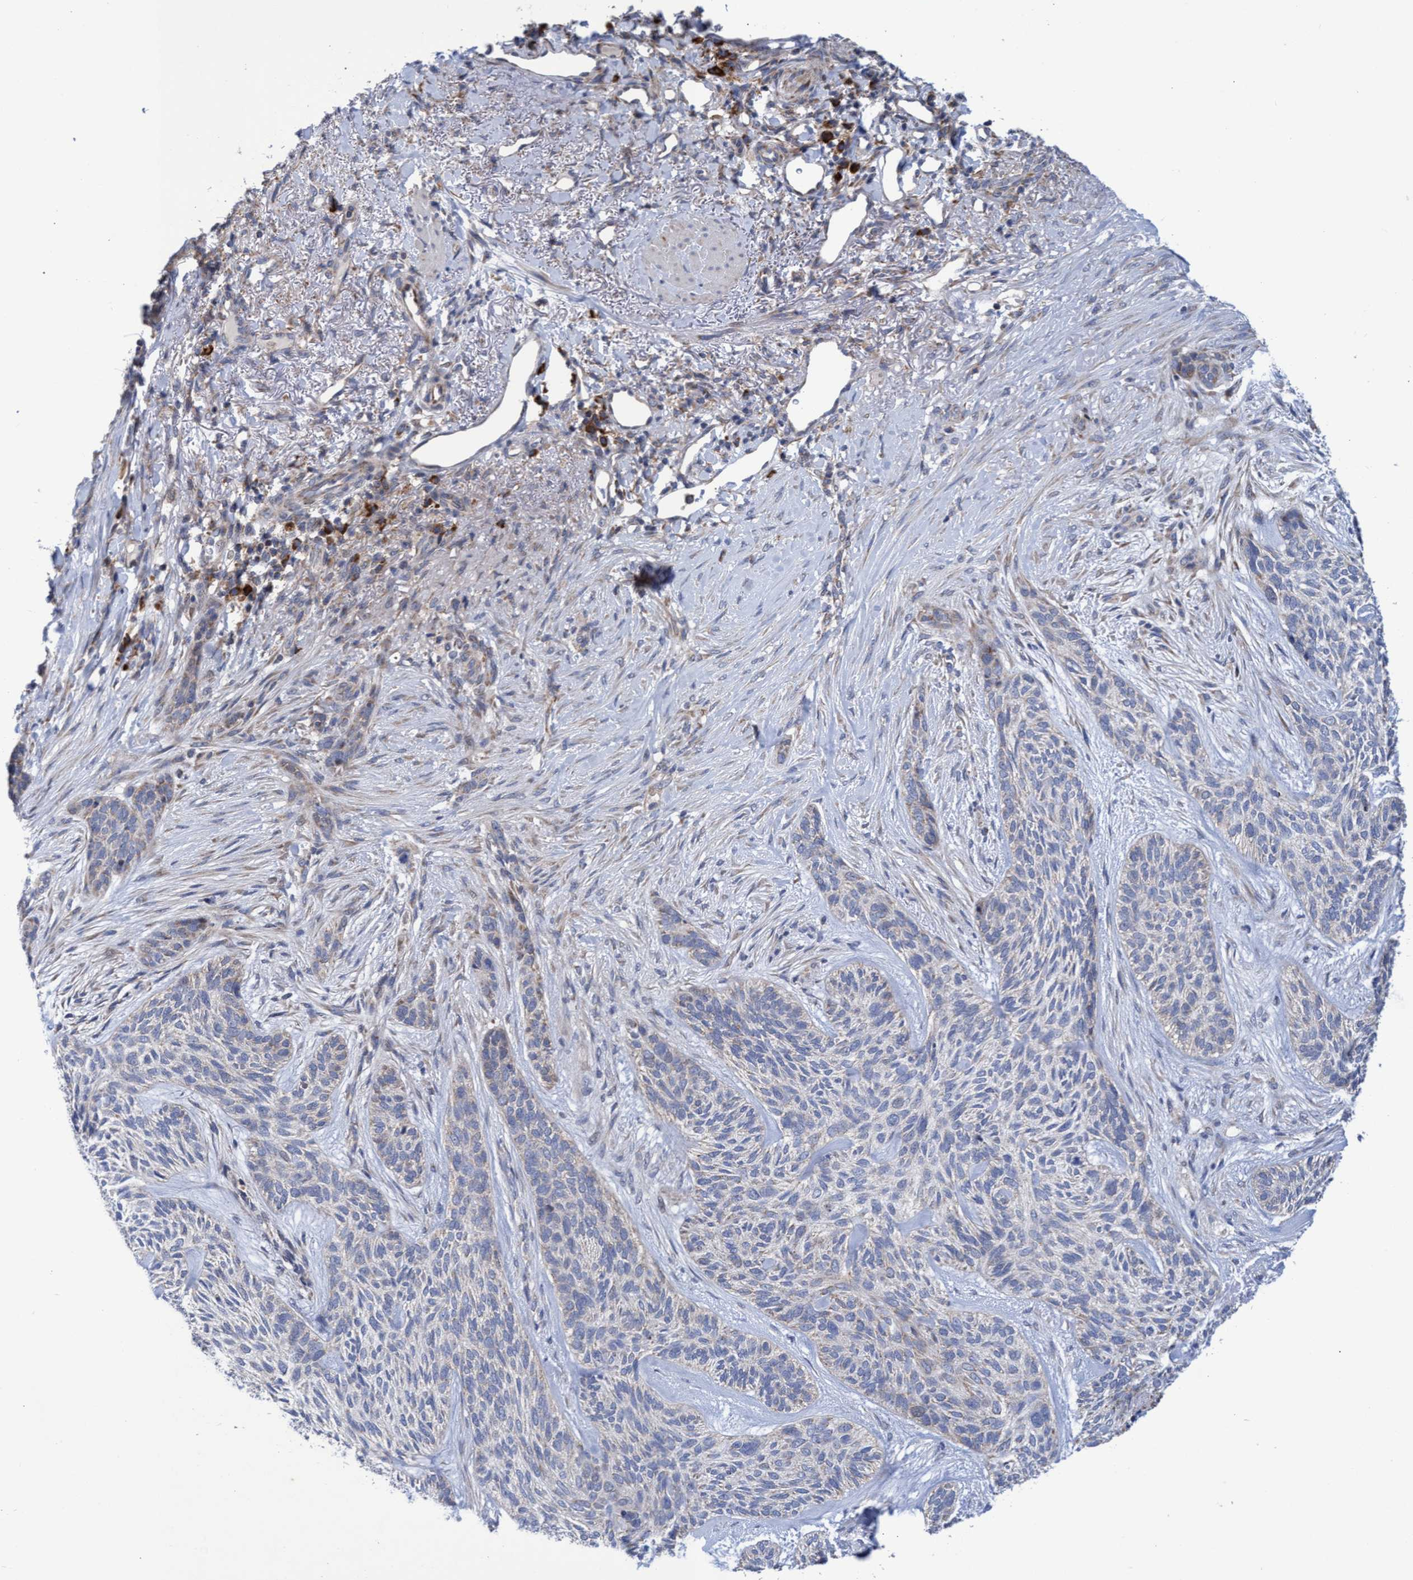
{"staining": {"intensity": "weak", "quantity": "<25%", "location": "cytoplasmic/membranous"}, "tissue": "skin cancer", "cell_type": "Tumor cells", "image_type": "cancer", "snomed": [{"axis": "morphology", "description": "Basal cell carcinoma"}, {"axis": "topography", "description": "Skin"}], "caption": "This photomicrograph is of skin basal cell carcinoma stained with immunohistochemistry to label a protein in brown with the nuclei are counter-stained blue. There is no expression in tumor cells.", "gene": "NAT16", "patient": {"sex": "male", "age": 55}}